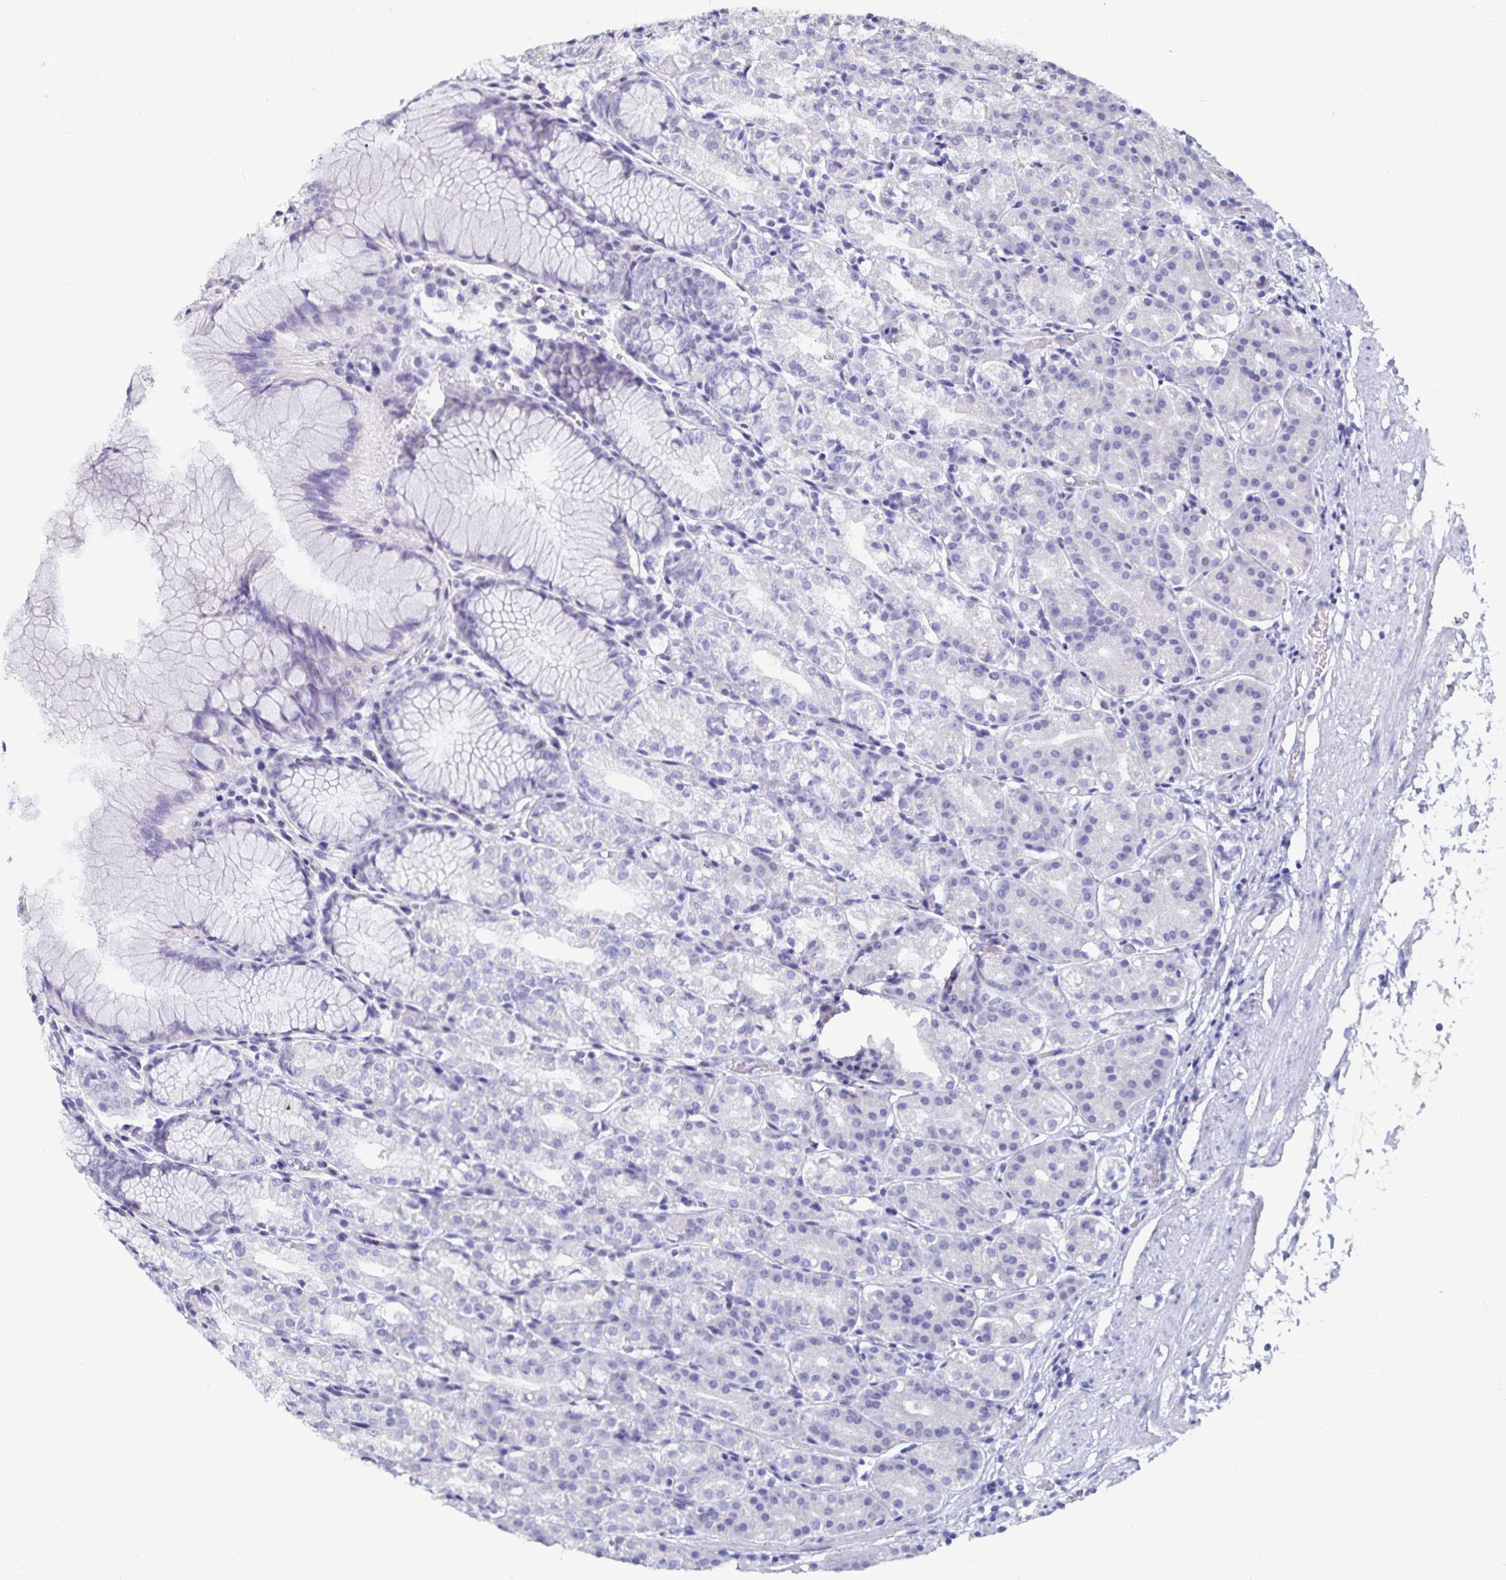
{"staining": {"intensity": "negative", "quantity": "none", "location": "none"}, "tissue": "stomach", "cell_type": "Glandular cells", "image_type": "normal", "snomed": [{"axis": "morphology", "description": "Normal tissue, NOS"}, {"axis": "topography", "description": "Stomach"}], "caption": "There is no significant expression in glandular cells of stomach. (Immunohistochemistry (ihc), brightfield microscopy, high magnification).", "gene": "CFAP69", "patient": {"sex": "female", "age": 57}}